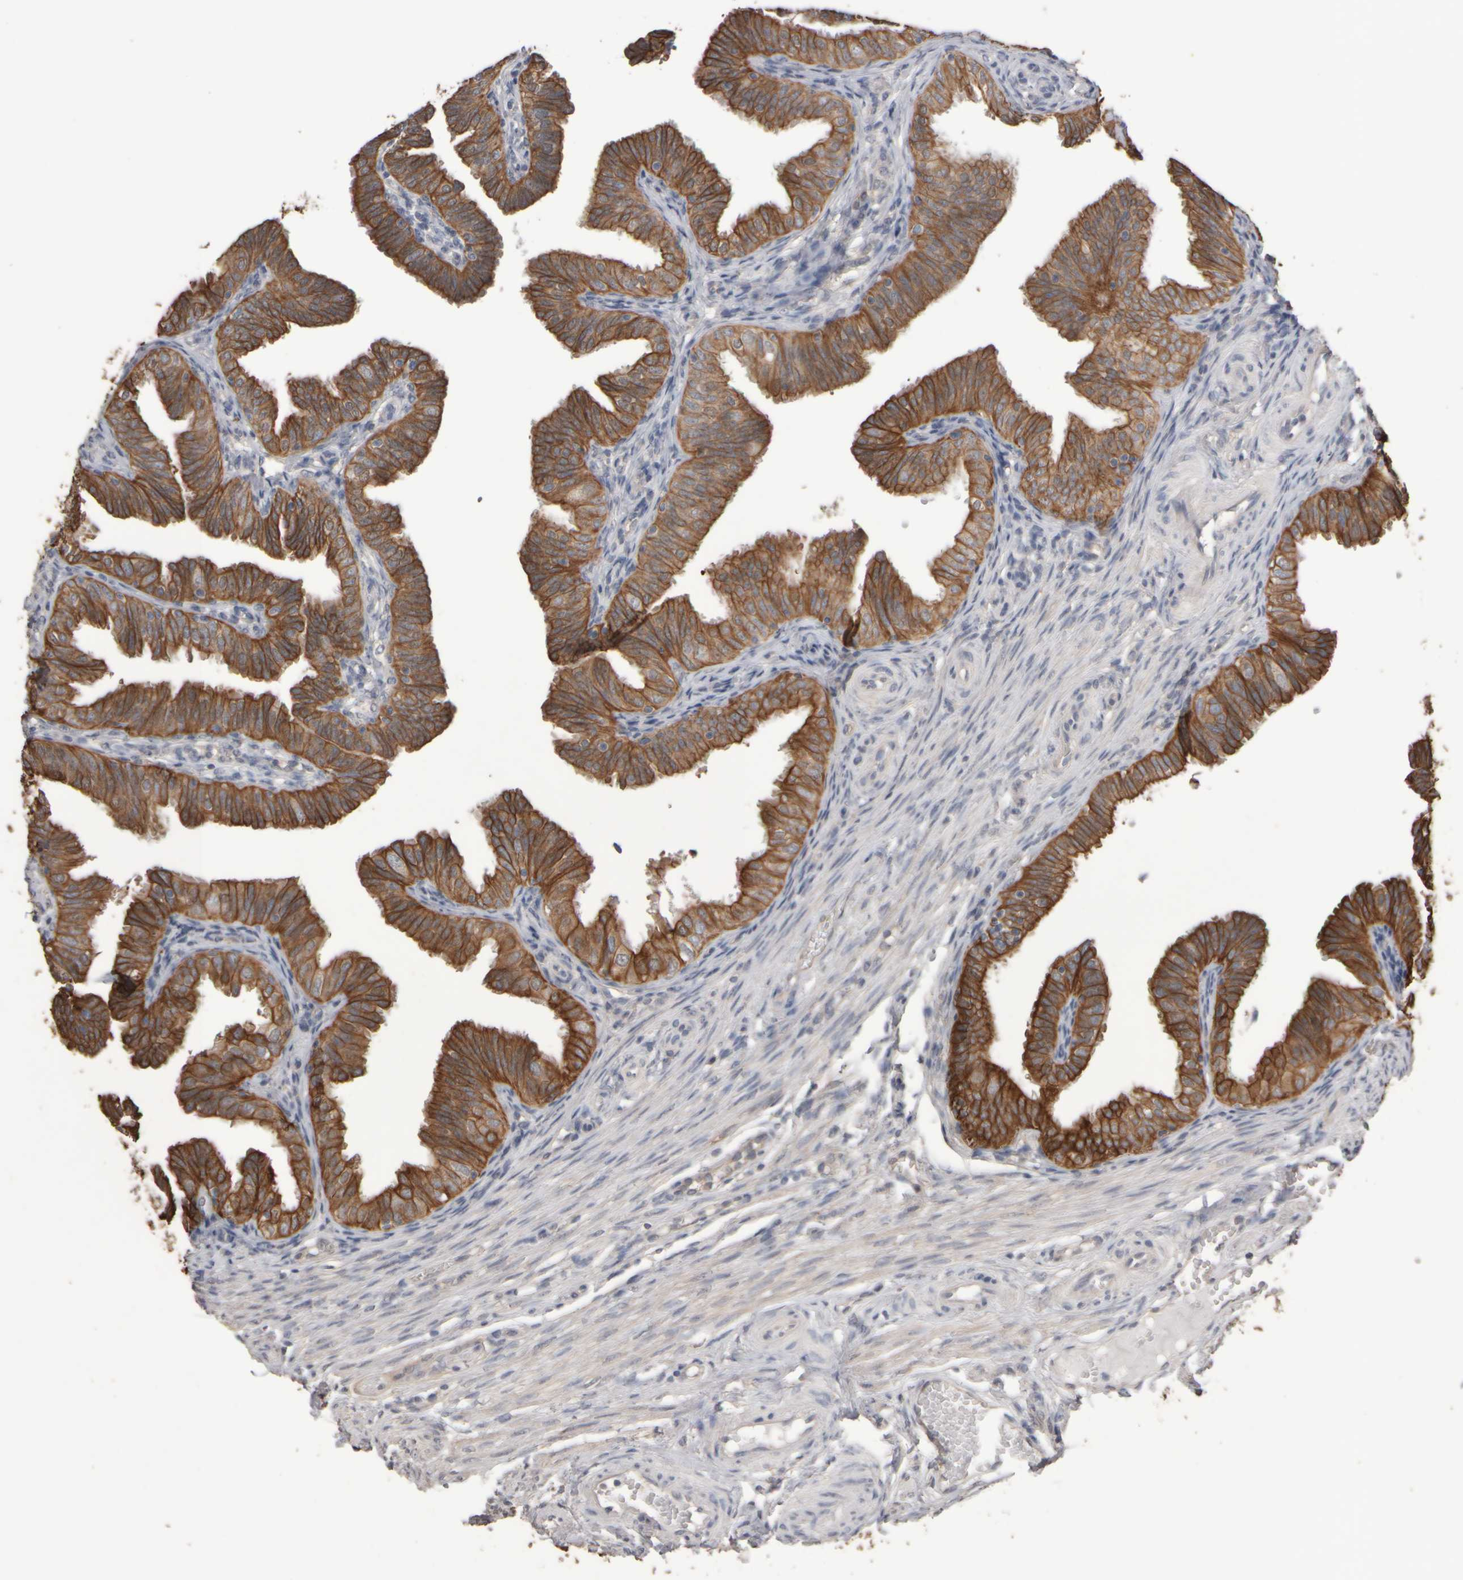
{"staining": {"intensity": "strong", "quantity": ">75%", "location": "cytoplasmic/membranous"}, "tissue": "fallopian tube", "cell_type": "Glandular cells", "image_type": "normal", "snomed": [{"axis": "morphology", "description": "Normal tissue, NOS"}, {"axis": "topography", "description": "Fallopian tube"}], "caption": "The immunohistochemical stain shows strong cytoplasmic/membranous expression in glandular cells of normal fallopian tube. (DAB (3,3'-diaminobenzidine) IHC with brightfield microscopy, high magnification).", "gene": "EPHX2", "patient": {"sex": "female", "age": 35}}